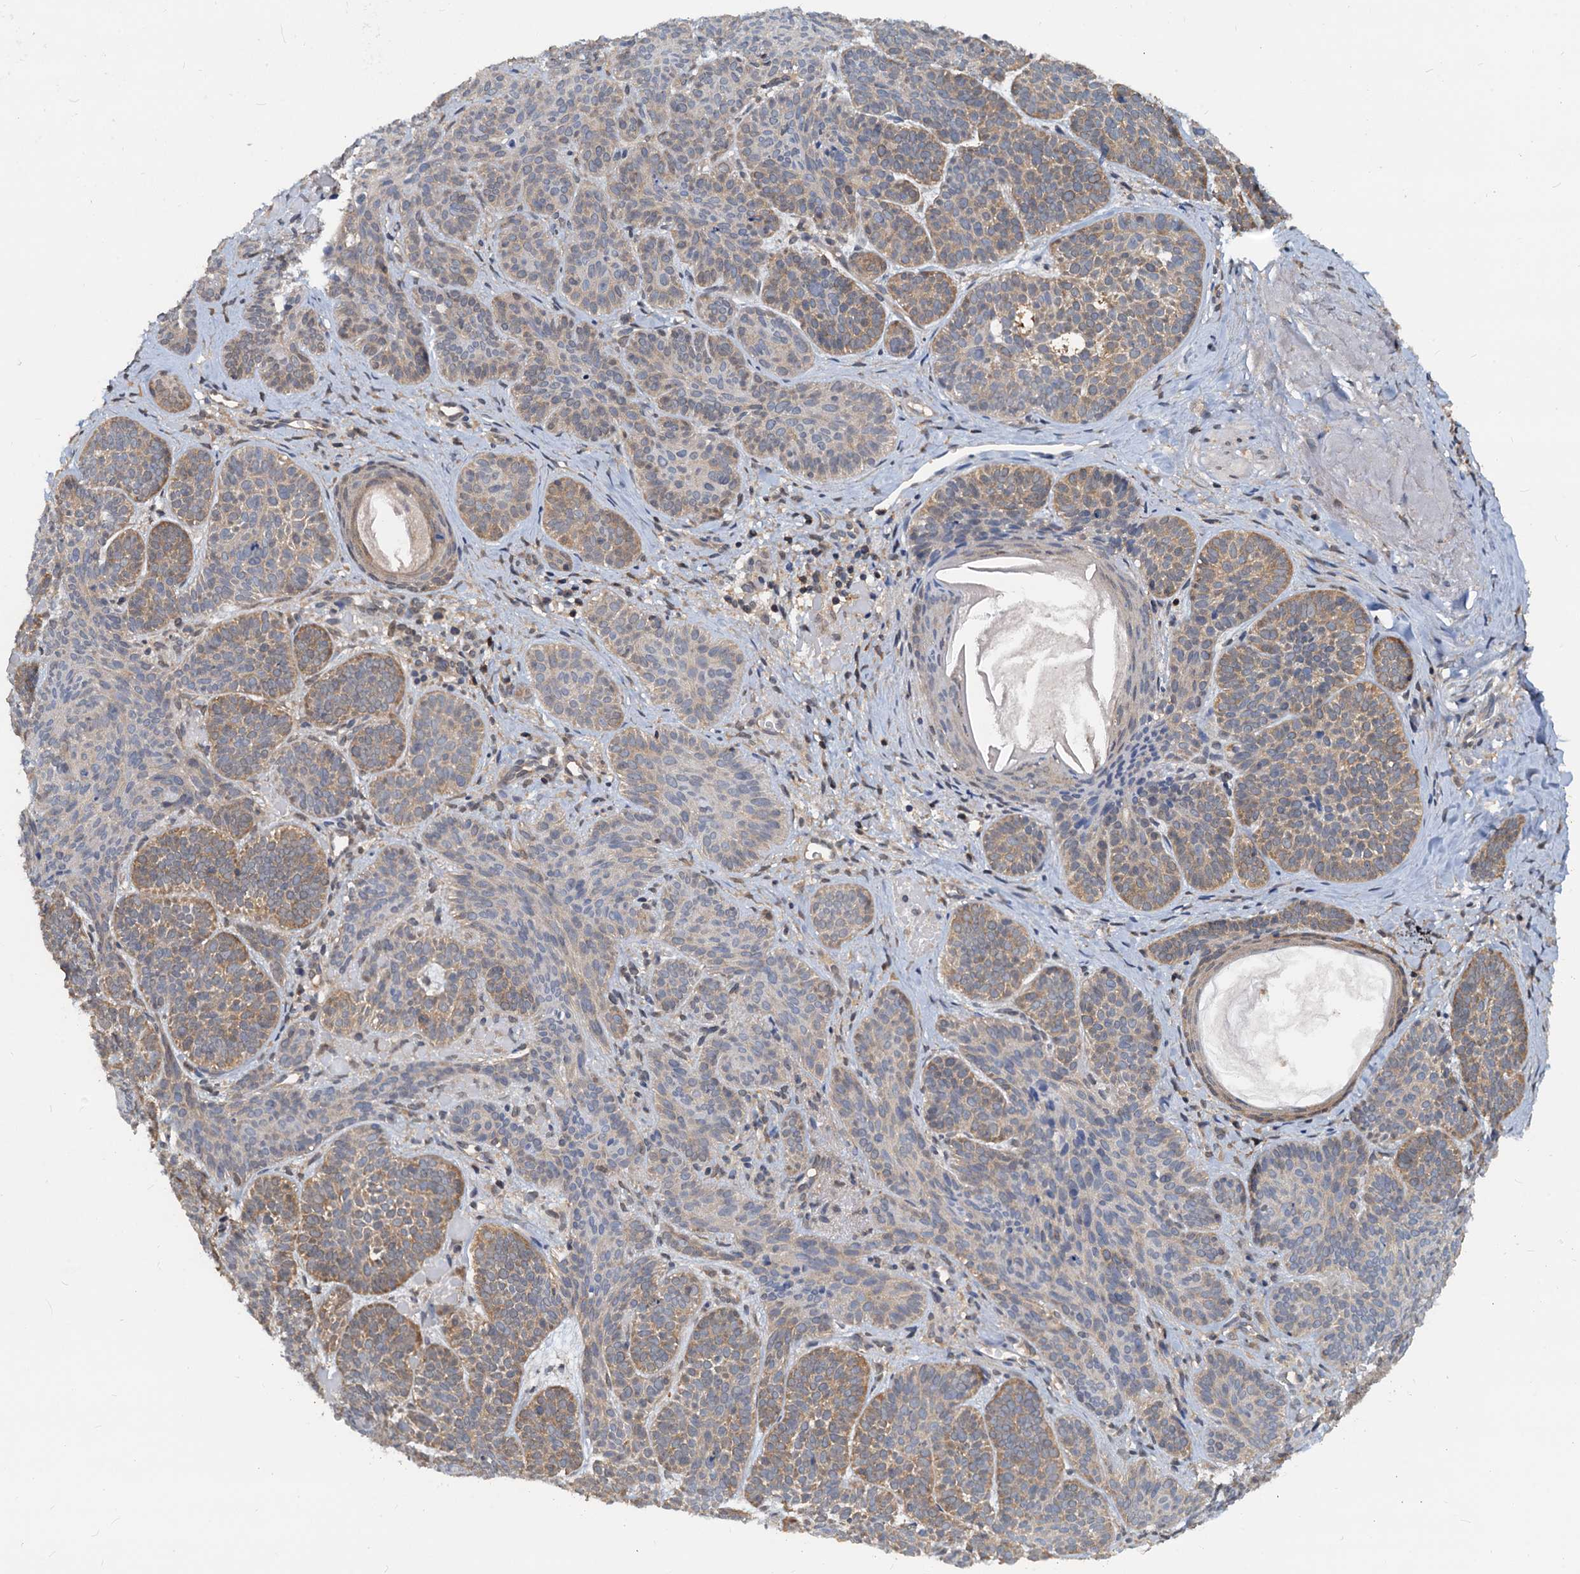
{"staining": {"intensity": "moderate", "quantity": "25%-75%", "location": "cytoplasmic/membranous"}, "tissue": "skin cancer", "cell_type": "Tumor cells", "image_type": "cancer", "snomed": [{"axis": "morphology", "description": "Basal cell carcinoma"}, {"axis": "topography", "description": "Skin"}], "caption": "About 25%-75% of tumor cells in human skin cancer exhibit moderate cytoplasmic/membranous protein positivity as visualized by brown immunohistochemical staining.", "gene": "PTGES3", "patient": {"sex": "male", "age": 85}}